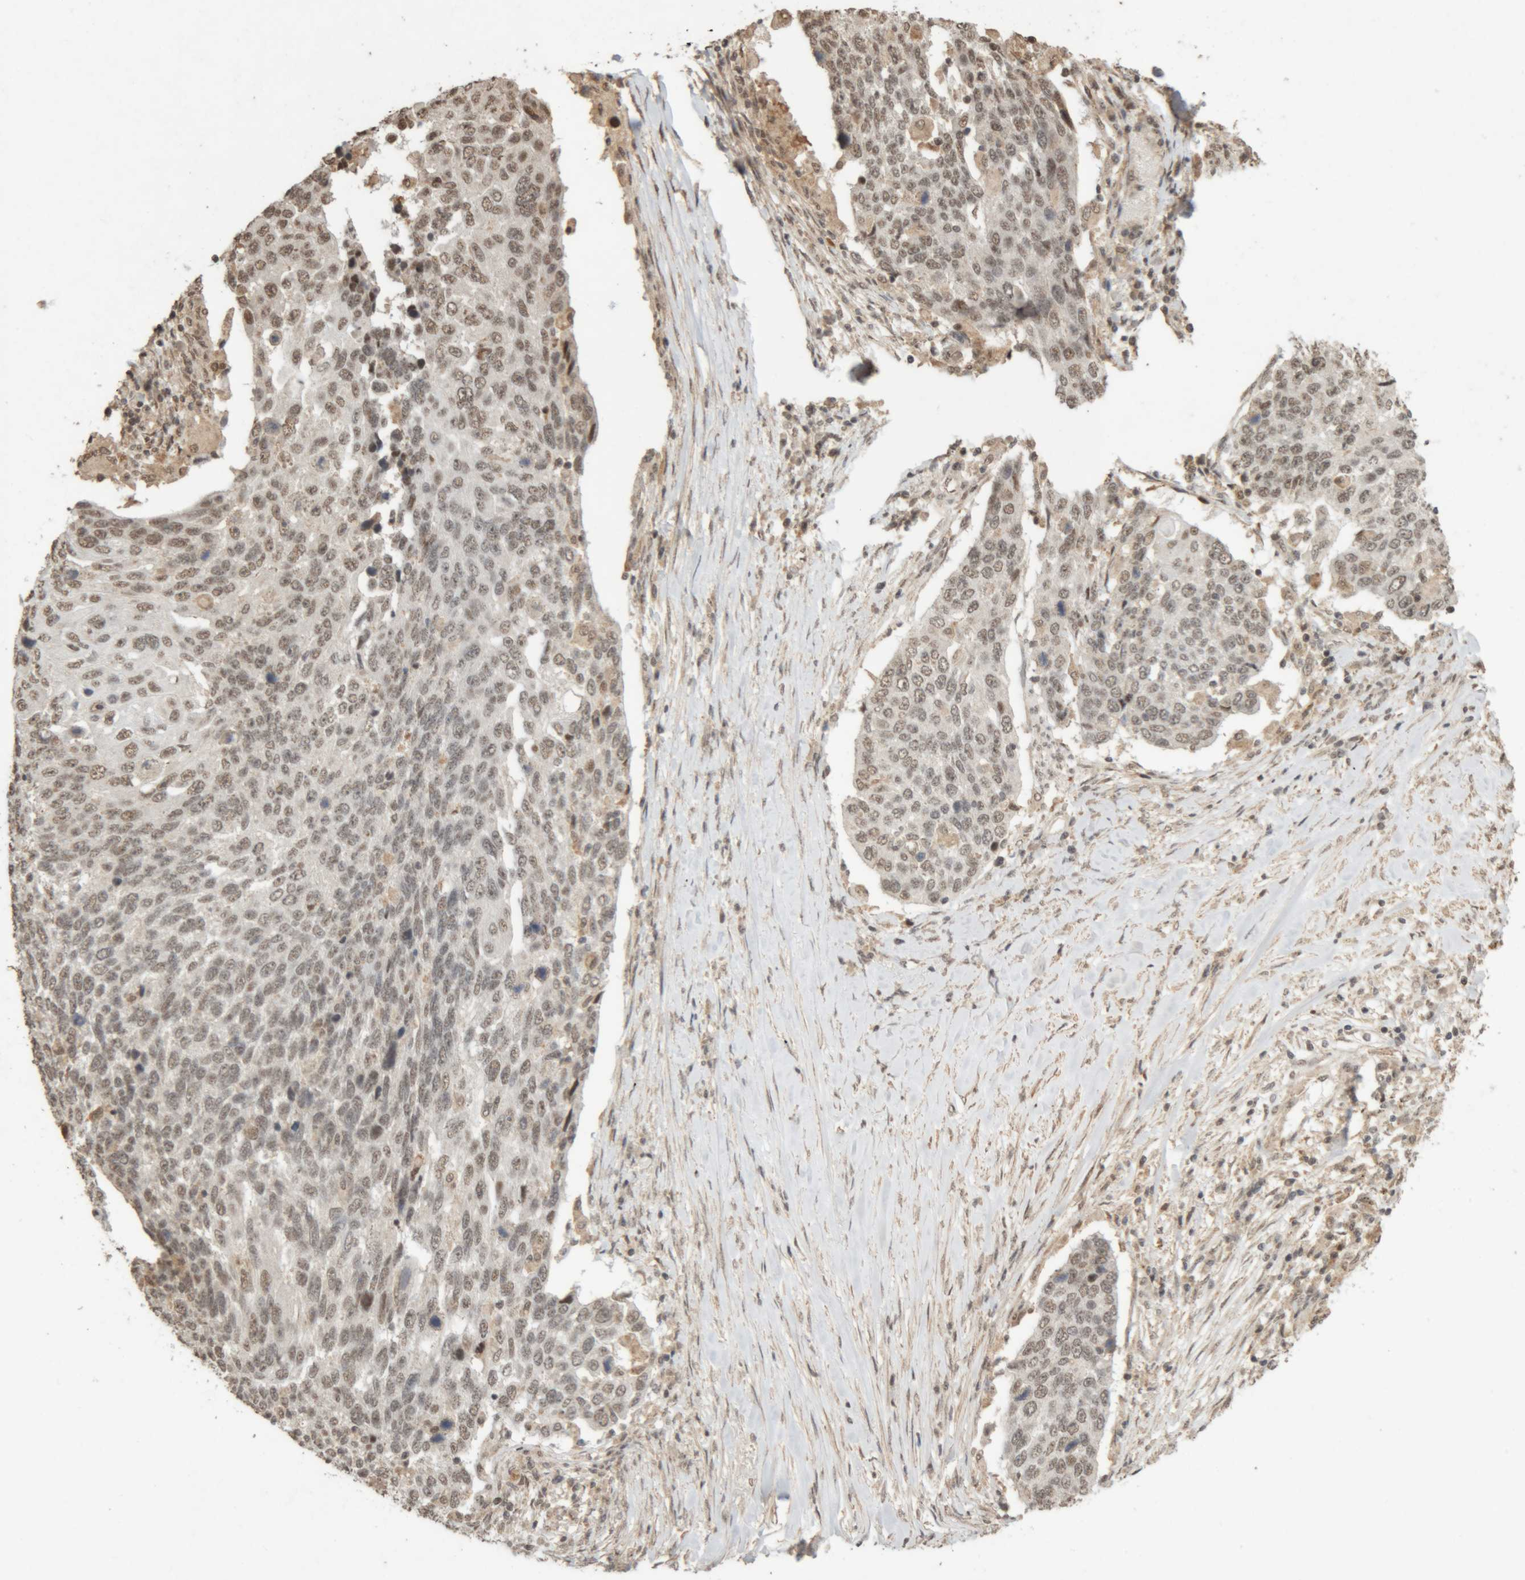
{"staining": {"intensity": "weak", "quantity": "25%-75%", "location": "nuclear"}, "tissue": "lung cancer", "cell_type": "Tumor cells", "image_type": "cancer", "snomed": [{"axis": "morphology", "description": "Squamous cell carcinoma, NOS"}, {"axis": "topography", "description": "Lung"}], "caption": "This micrograph reveals immunohistochemistry staining of human lung squamous cell carcinoma, with low weak nuclear staining in about 25%-75% of tumor cells.", "gene": "KEAP1", "patient": {"sex": "male", "age": 66}}